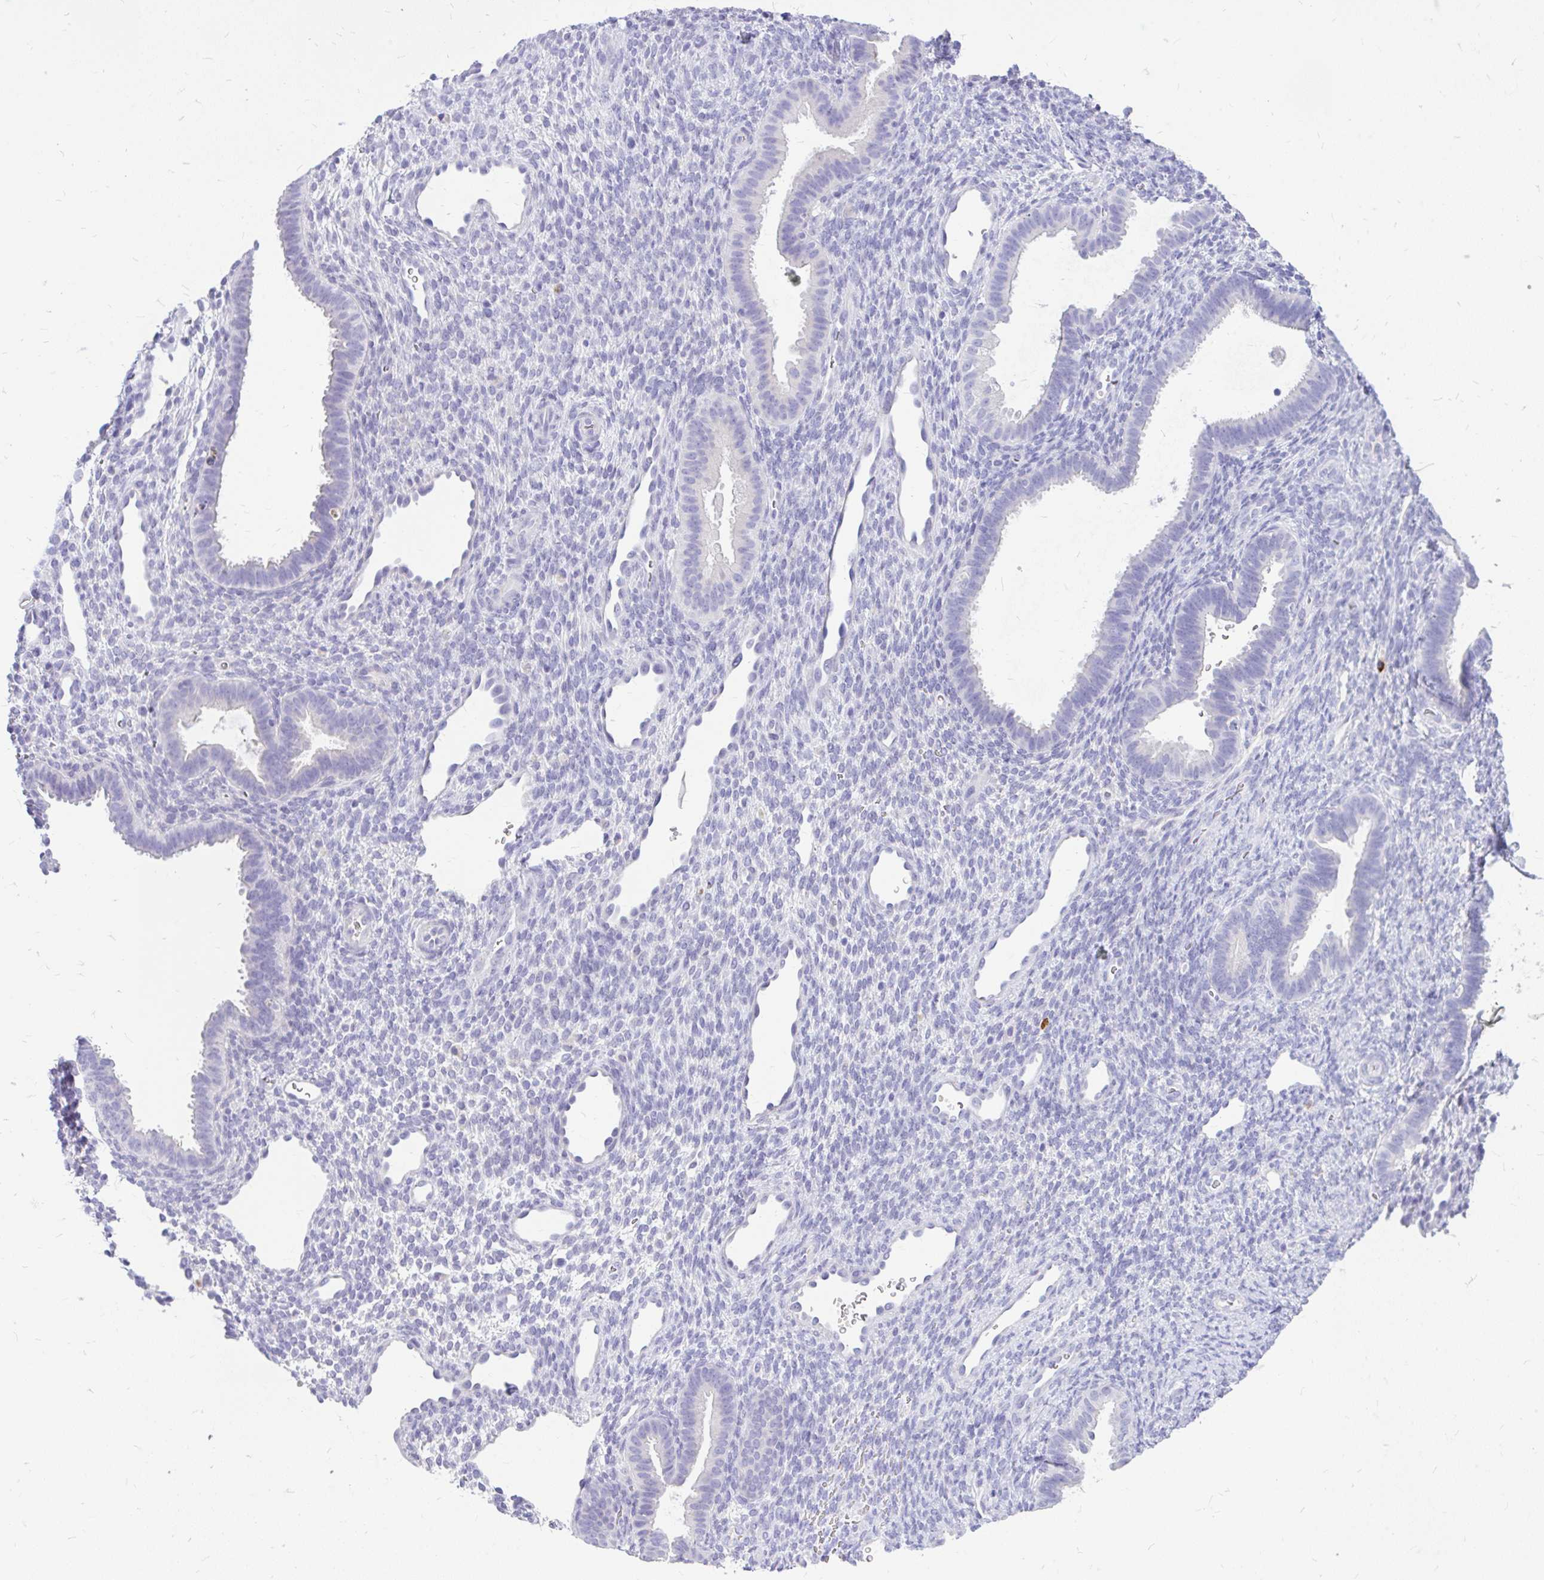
{"staining": {"intensity": "negative", "quantity": "none", "location": "none"}, "tissue": "endometrium", "cell_type": "Cells in endometrial stroma", "image_type": "normal", "snomed": [{"axis": "morphology", "description": "Normal tissue, NOS"}, {"axis": "topography", "description": "Endometrium"}], "caption": "High magnification brightfield microscopy of unremarkable endometrium stained with DAB (3,3'-diaminobenzidine) (brown) and counterstained with hematoxylin (blue): cells in endometrial stroma show no significant staining. (IHC, brightfield microscopy, high magnification).", "gene": "MAP1LC3A", "patient": {"sex": "female", "age": 34}}